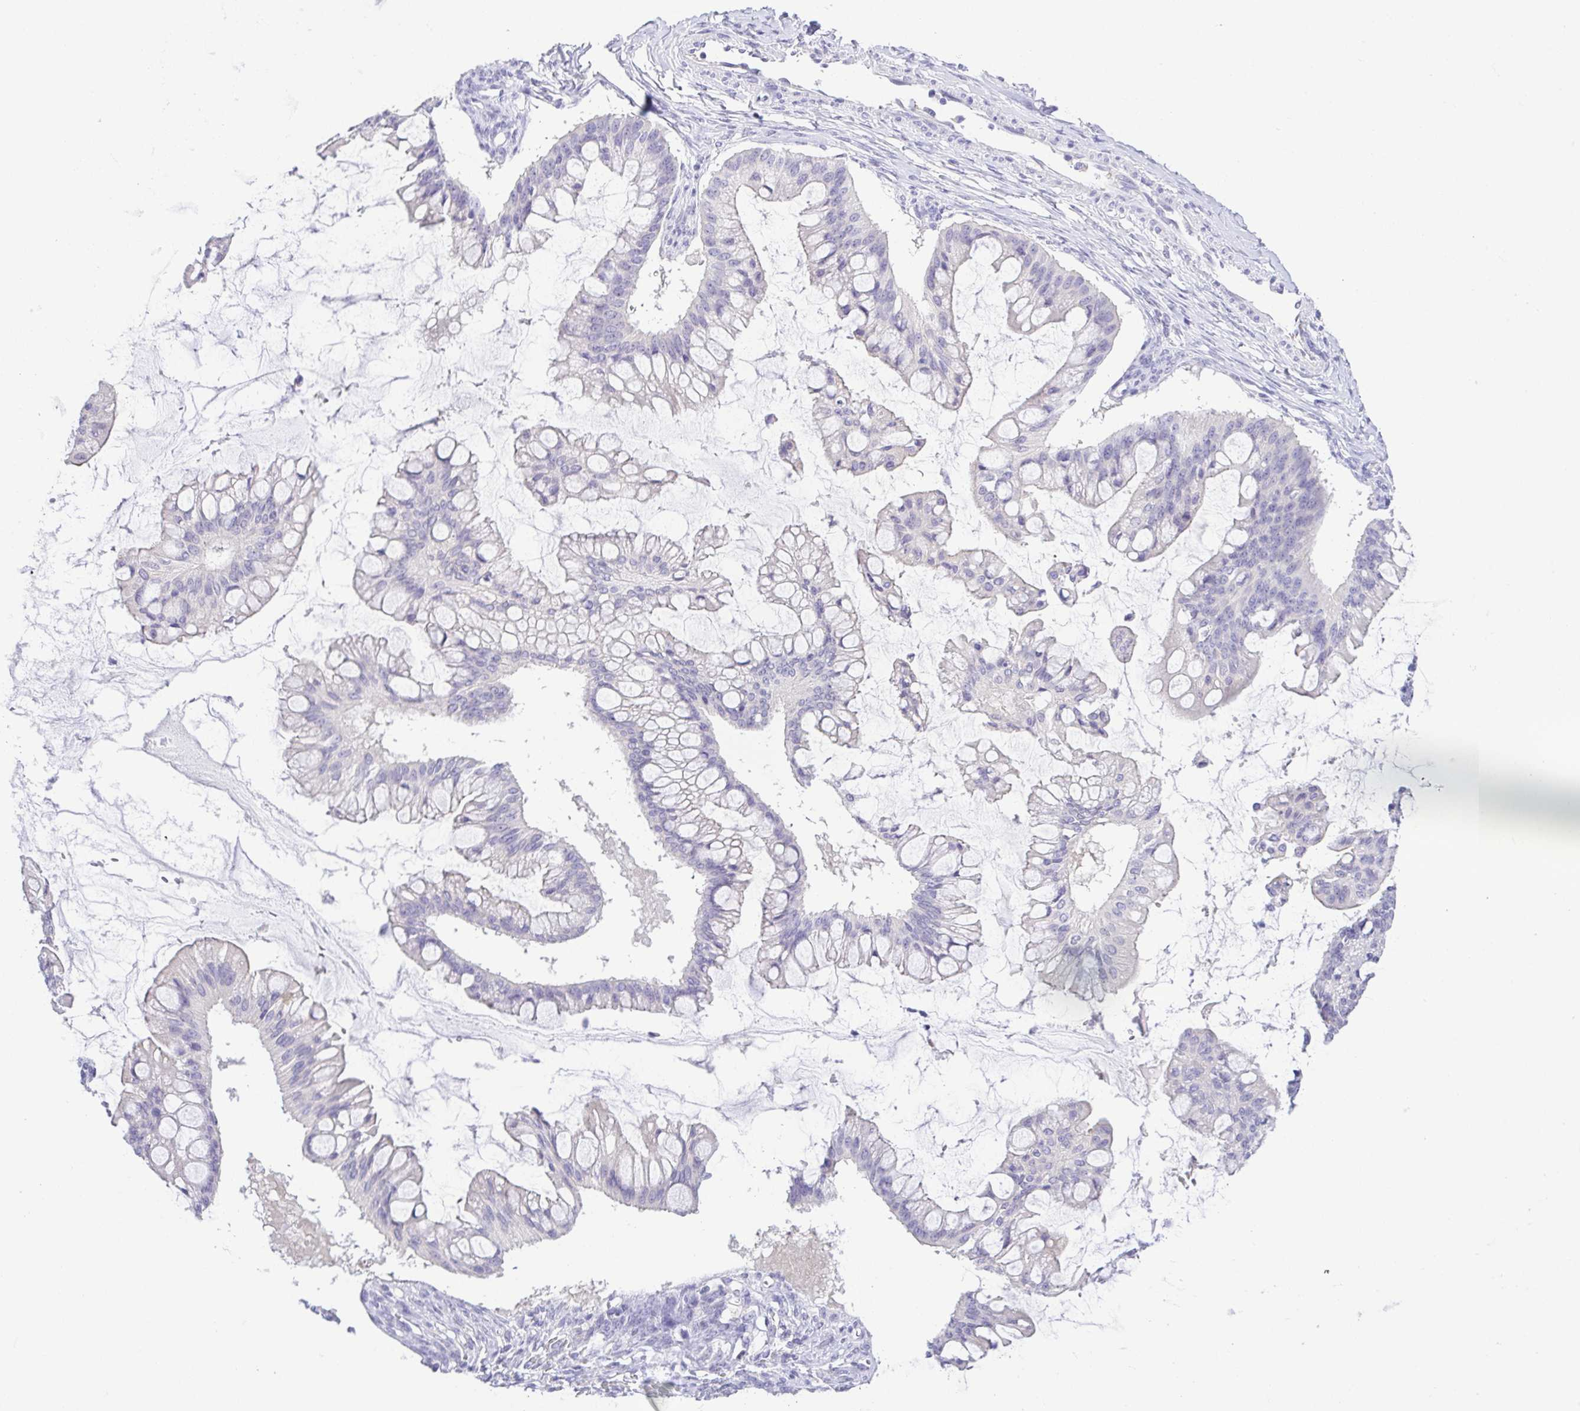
{"staining": {"intensity": "negative", "quantity": "none", "location": "none"}, "tissue": "ovarian cancer", "cell_type": "Tumor cells", "image_type": "cancer", "snomed": [{"axis": "morphology", "description": "Cystadenocarcinoma, mucinous, NOS"}, {"axis": "topography", "description": "Ovary"}], "caption": "Human ovarian cancer (mucinous cystadenocarcinoma) stained for a protein using immunohistochemistry (IHC) shows no positivity in tumor cells.", "gene": "KRTDAP", "patient": {"sex": "female", "age": 73}}